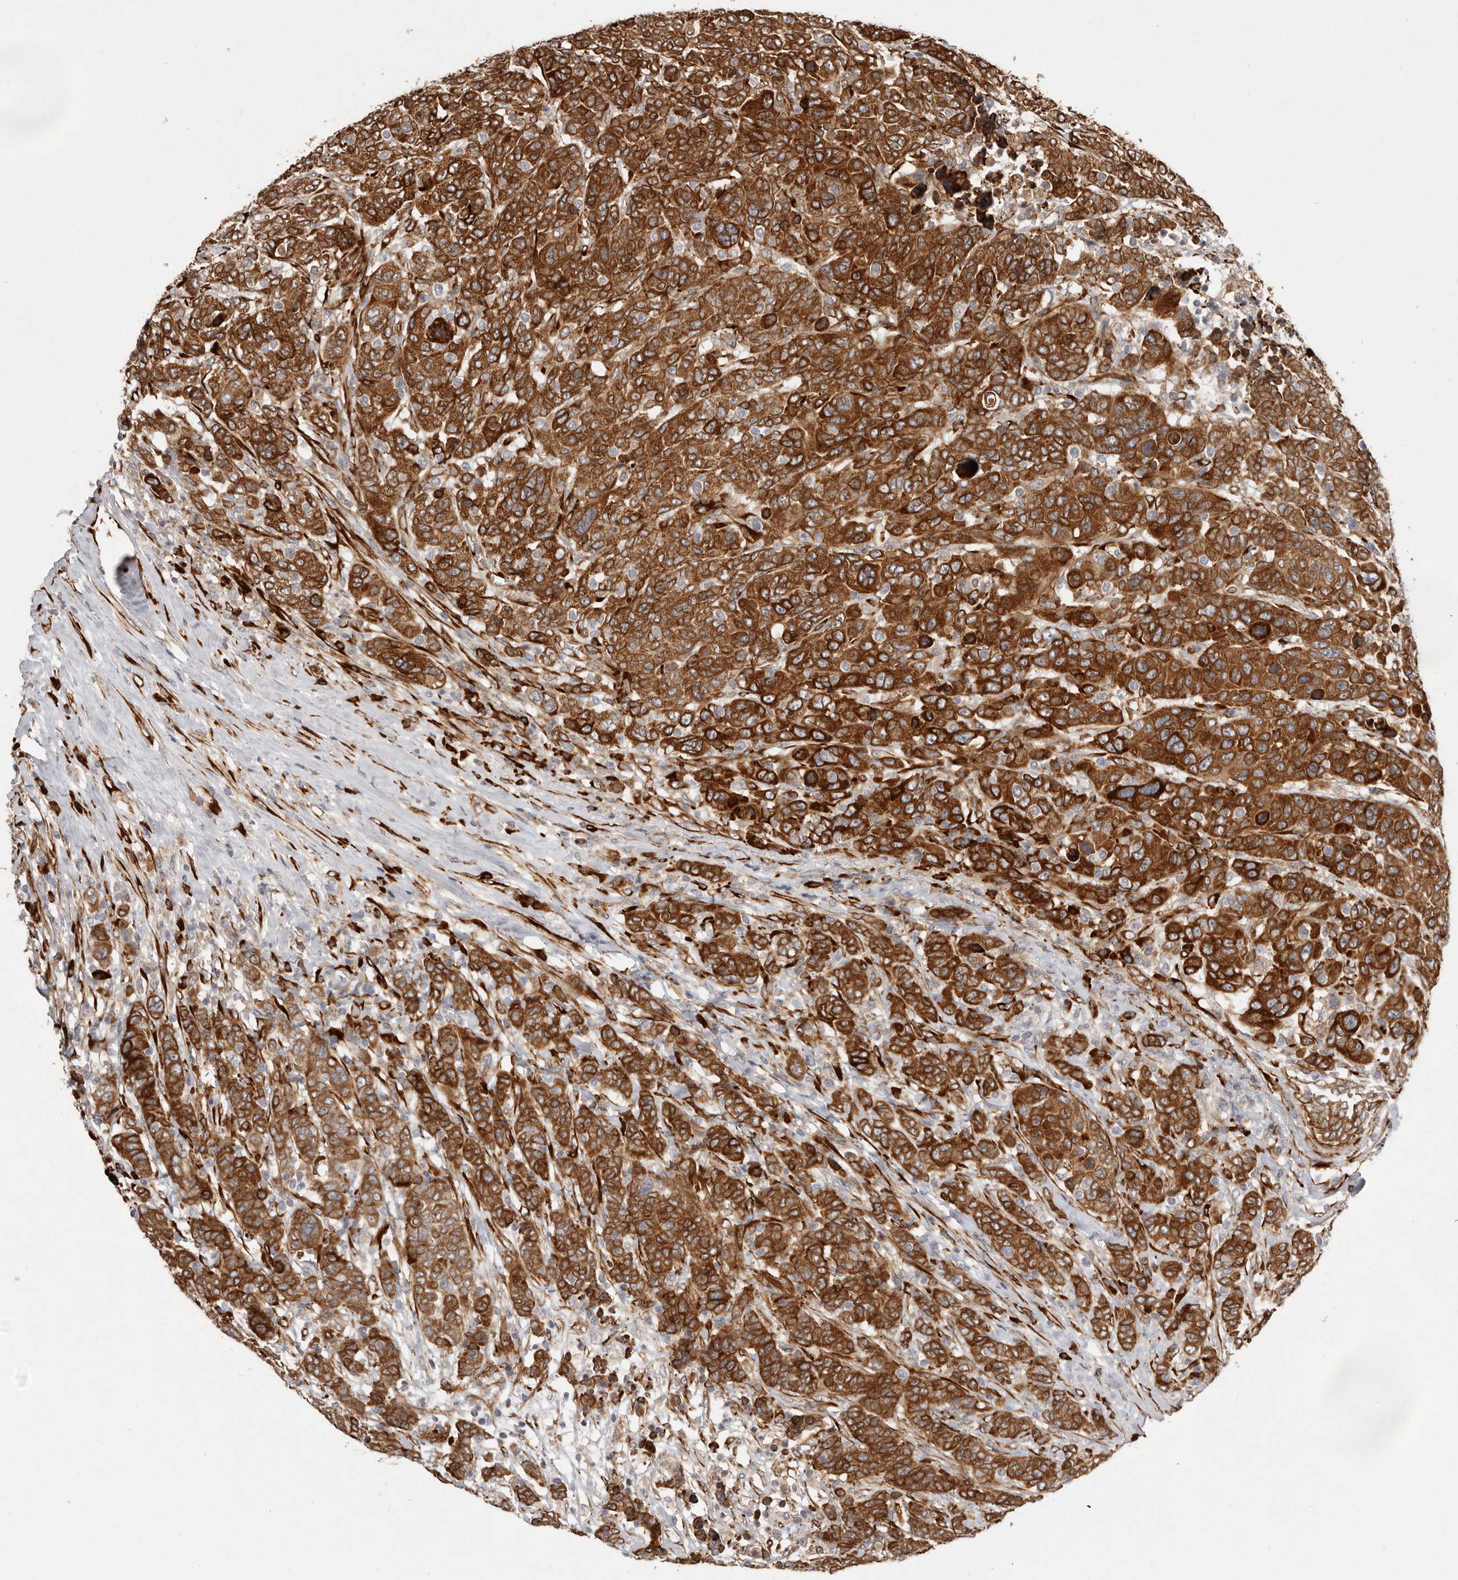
{"staining": {"intensity": "strong", "quantity": ">75%", "location": "cytoplasmic/membranous"}, "tissue": "breast cancer", "cell_type": "Tumor cells", "image_type": "cancer", "snomed": [{"axis": "morphology", "description": "Duct carcinoma"}, {"axis": "topography", "description": "Breast"}], "caption": "Breast cancer stained for a protein (brown) displays strong cytoplasmic/membranous positive positivity in about >75% of tumor cells.", "gene": "WDTC1", "patient": {"sex": "female", "age": 37}}